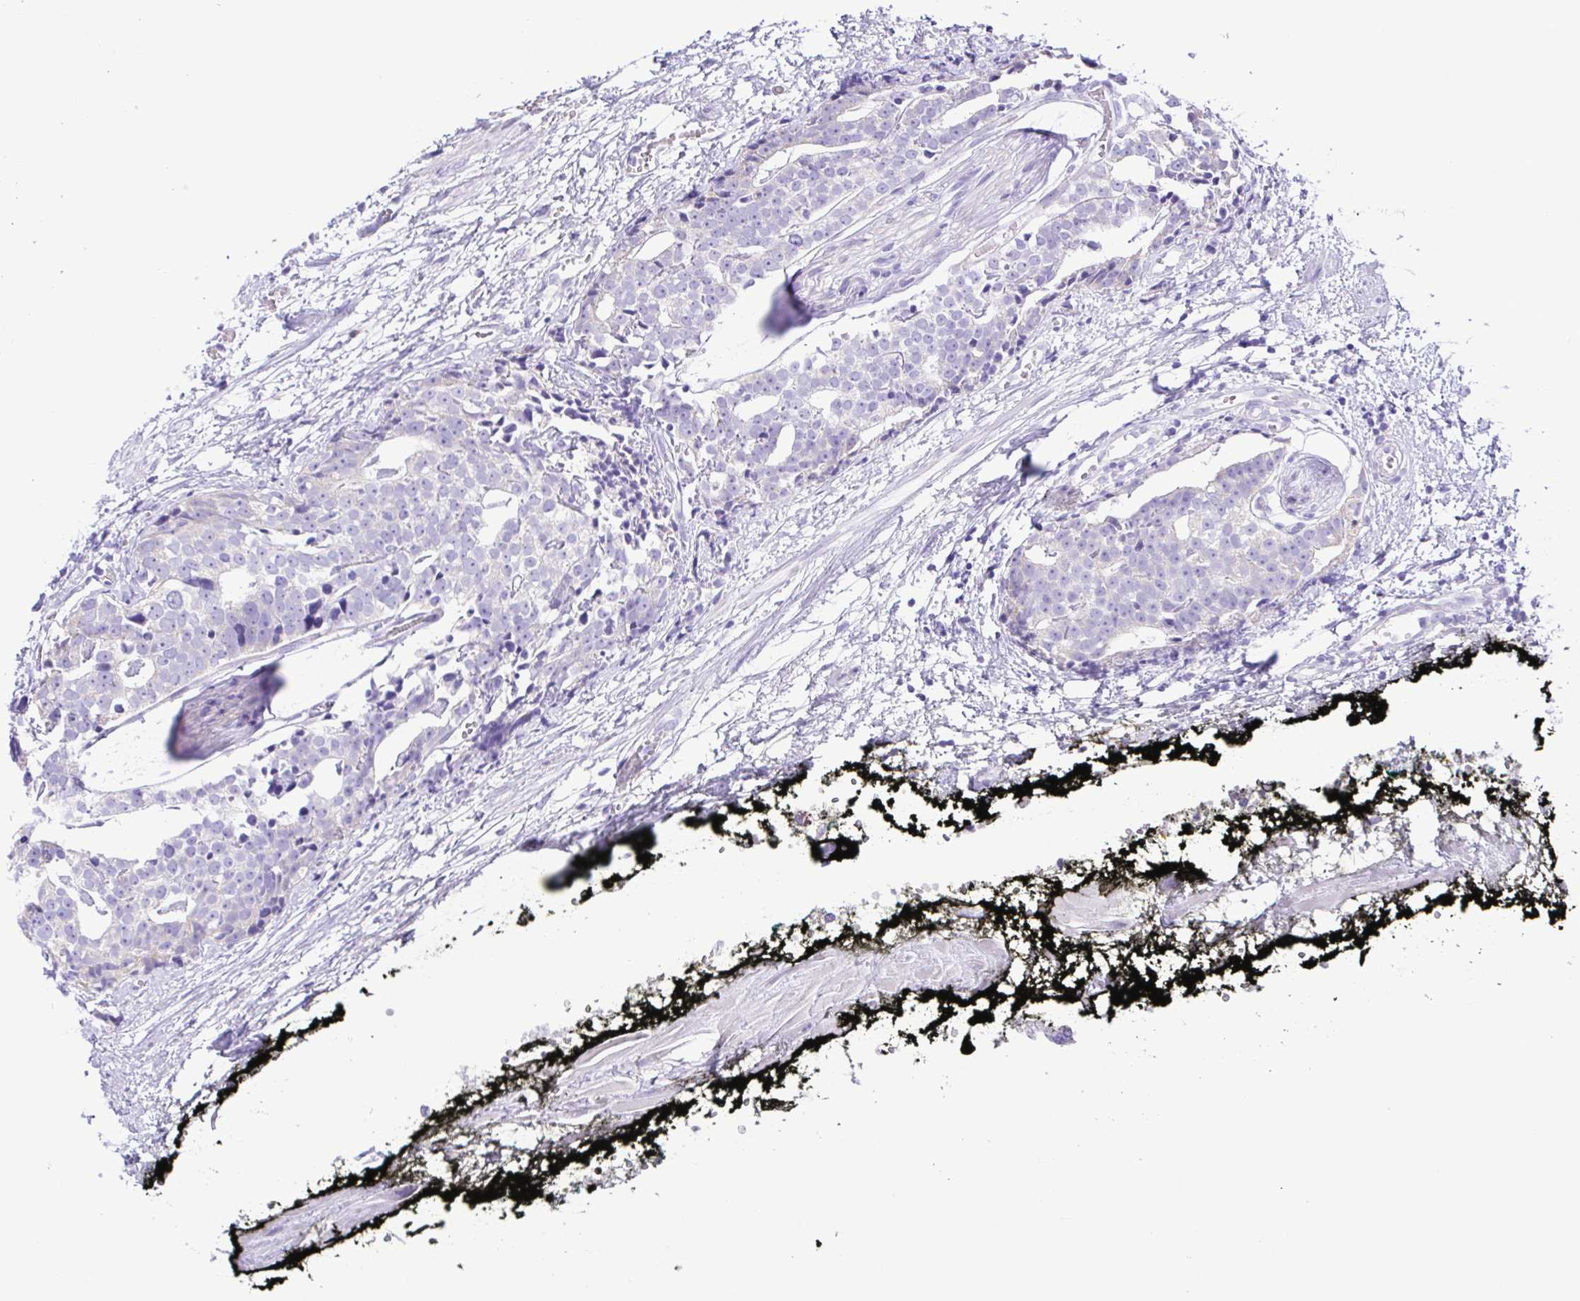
{"staining": {"intensity": "negative", "quantity": "none", "location": "none"}, "tissue": "prostate cancer", "cell_type": "Tumor cells", "image_type": "cancer", "snomed": [{"axis": "morphology", "description": "Adenocarcinoma, High grade"}, {"axis": "topography", "description": "Prostate"}], "caption": "Immunohistochemical staining of prostate cancer (high-grade adenocarcinoma) shows no significant staining in tumor cells.", "gene": "CD72", "patient": {"sex": "male", "age": 71}}